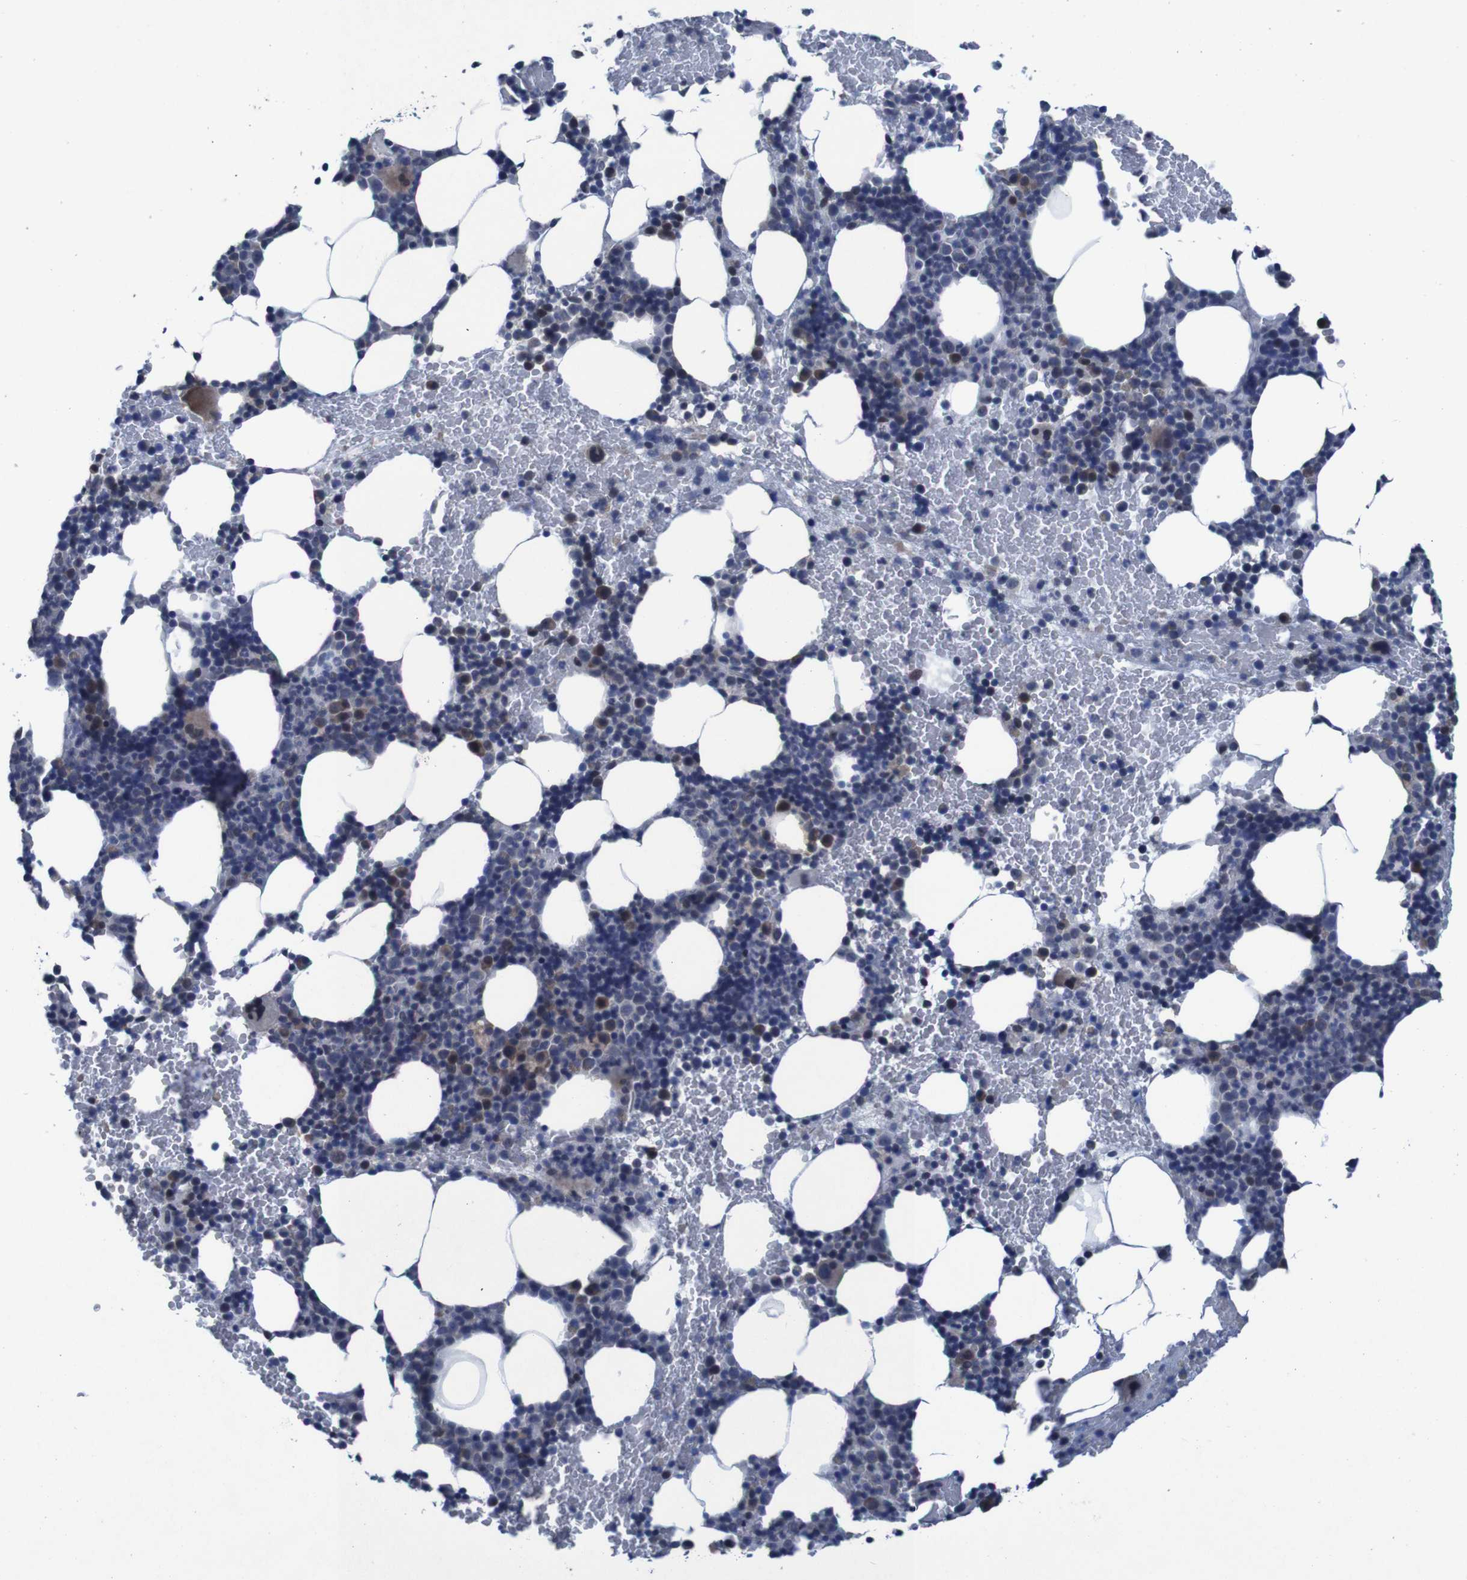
{"staining": {"intensity": "moderate", "quantity": "<25%", "location": "cytoplasmic/membranous"}, "tissue": "bone marrow", "cell_type": "Hematopoietic cells", "image_type": "normal", "snomed": [{"axis": "morphology", "description": "Normal tissue, NOS"}, {"axis": "morphology", "description": "Inflammation, NOS"}, {"axis": "topography", "description": "Bone marrow"}], "caption": "Moderate cytoplasmic/membranous staining is identified in approximately <25% of hematopoietic cells in unremarkable bone marrow.", "gene": "CLDN18", "patient": {"sex": "female", "age": 70}}